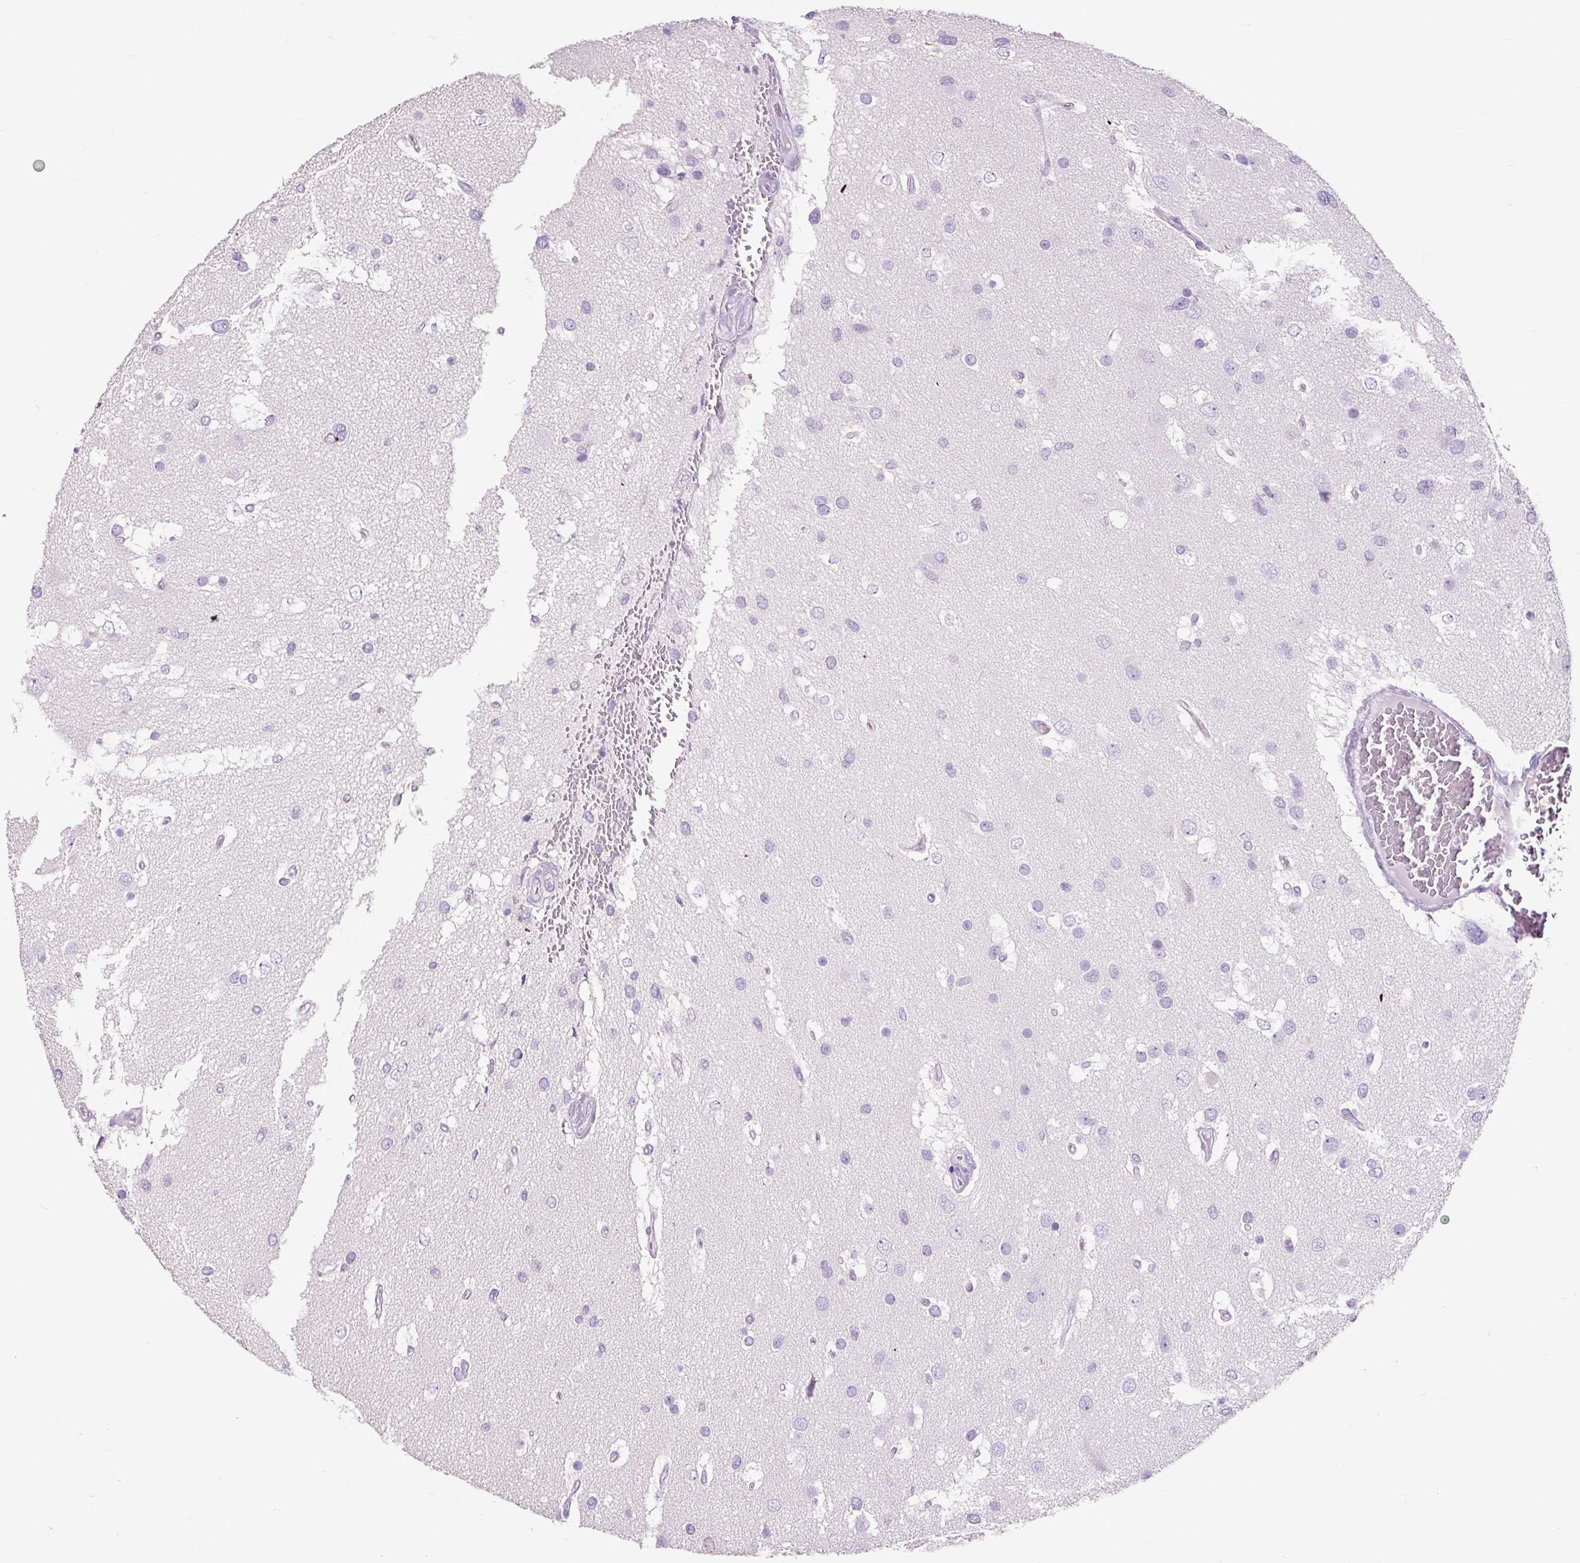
{"staining": {"intensity": "negative", "quantity": "none", "location": "none"}, "tissue": "glioma", "cell_type": "Tumor cells", "image_type": "cancer", "snomed": [{"axis": "morphology", "description": "Glioma, malignant, High grade"}, {"axis": "topography", "description": "Brain"}], "caption": "Protein analysis of glioma reveals no significant expression in tumor cells.", "gene": "OR10A7", "patient": {"sex": "male", "age": 53}}